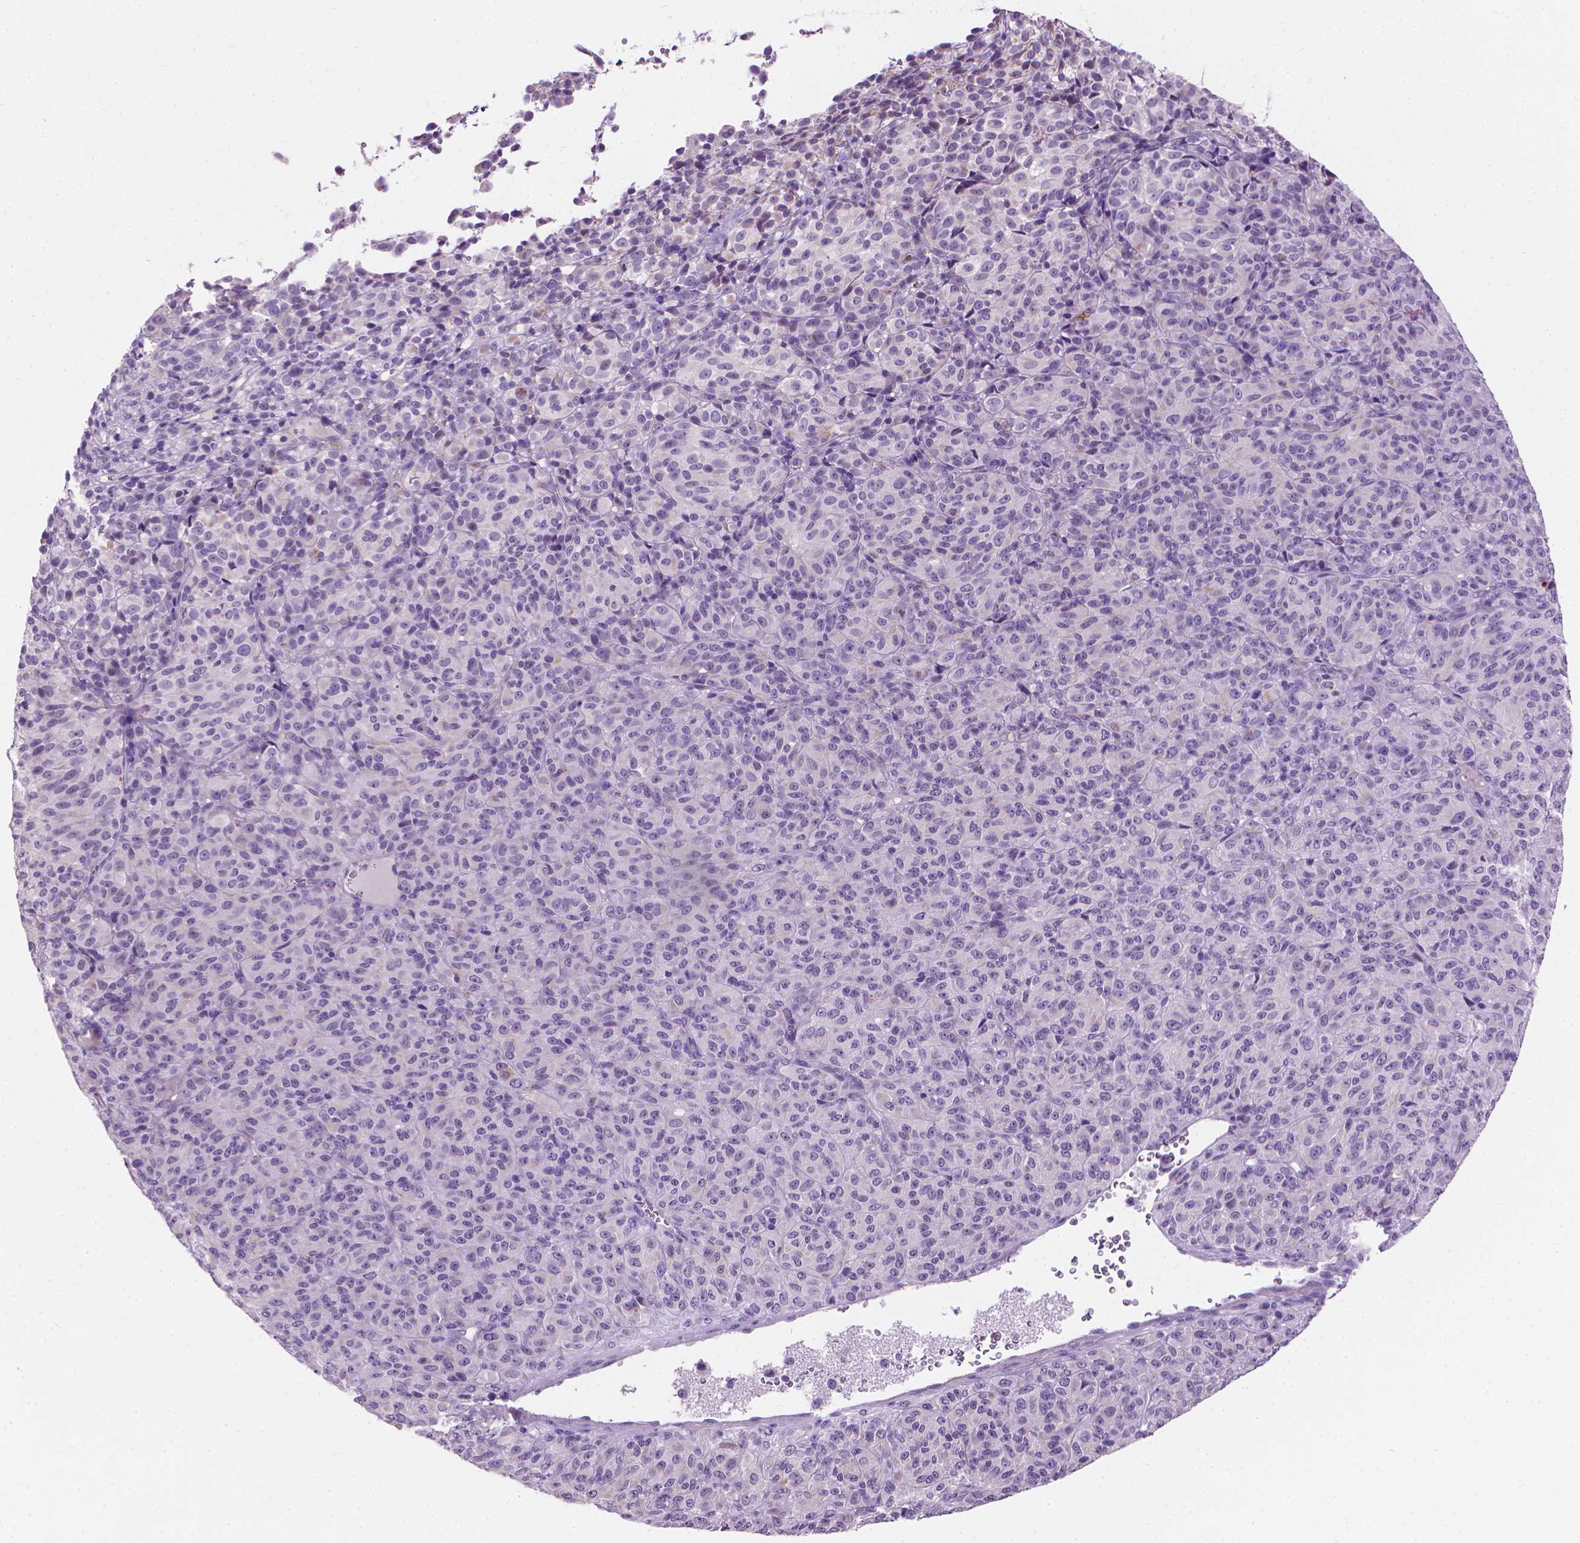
{"staining": {"intensity": "negative", "quantity": "none", "location": "none"}, "tissue": "melanoma", "cell_type": "Tumor cells", "image_type": "cancer", "snomed": [{"axis": "morphology", "description": "Malignant melanoma, Metastatic site"}, {"axis": "topography", "description": "Brain"}], "caption": "High power microscopy histopathology image of an IHC image of malignant melanoma (metastatic site), revealing no significant expression in tumor cells.", "gene": "KRT73", "patient": {"sex": "female", "age": 56}}